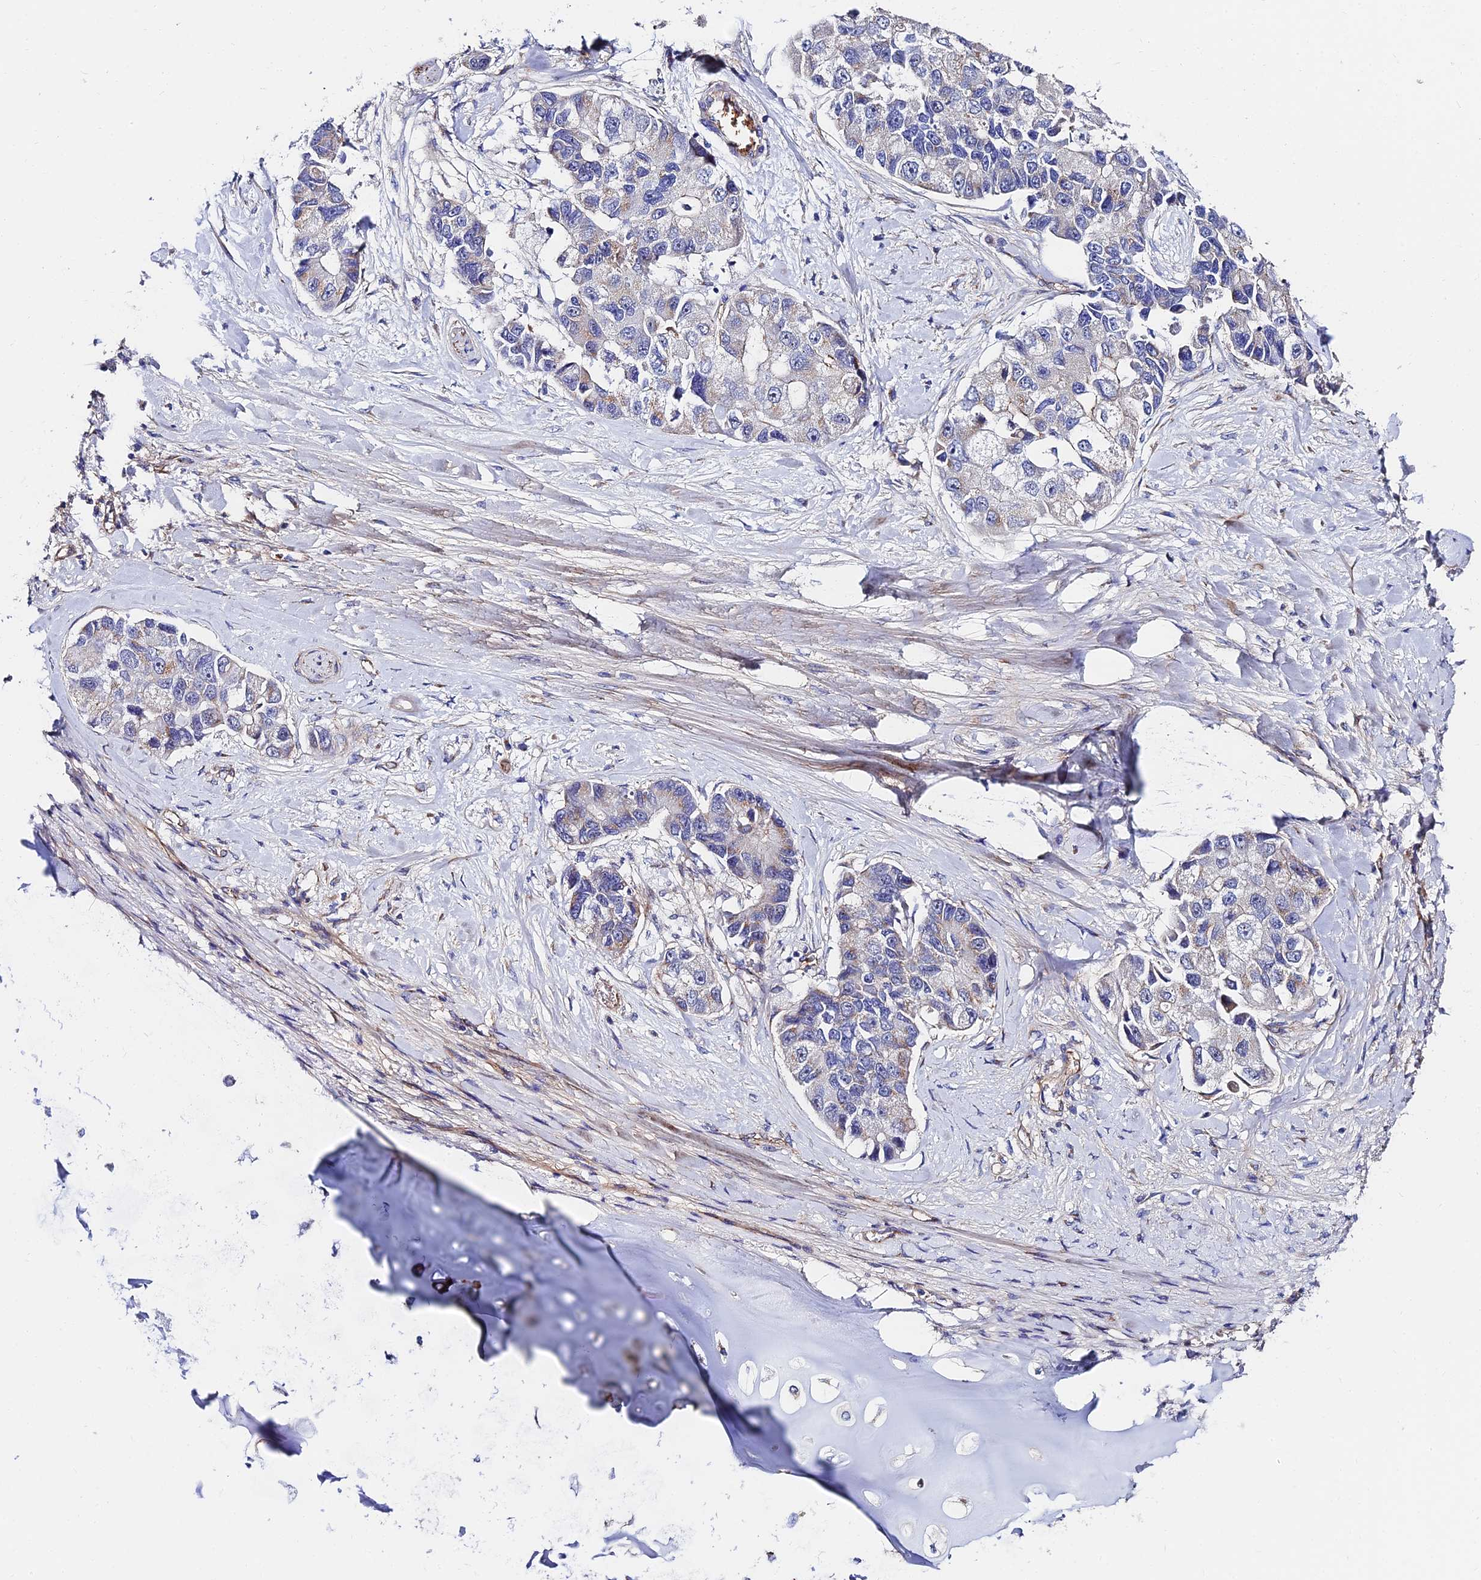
{"staining": {"intensity": "negative", "quantity": "none", "location": "none"}, "tissue": "lung cancer", "cell_type": "Tumor cells", "image_type": "cancer", "snomed": [{"axis": "morphology", "description": "Adenocarcinoma, NOS"}, {"axis": "topography", "description": "Lung"}], "caption": "Immunohistochemistry (IHC) micrograph of neoplastic tissue: lung cancer (adenocarcinoma) stained with DAB reveals no significant protein expression in tumor cells.", "gene": "ADGRF3", "patient": {"sex": "female", "age": 54}}